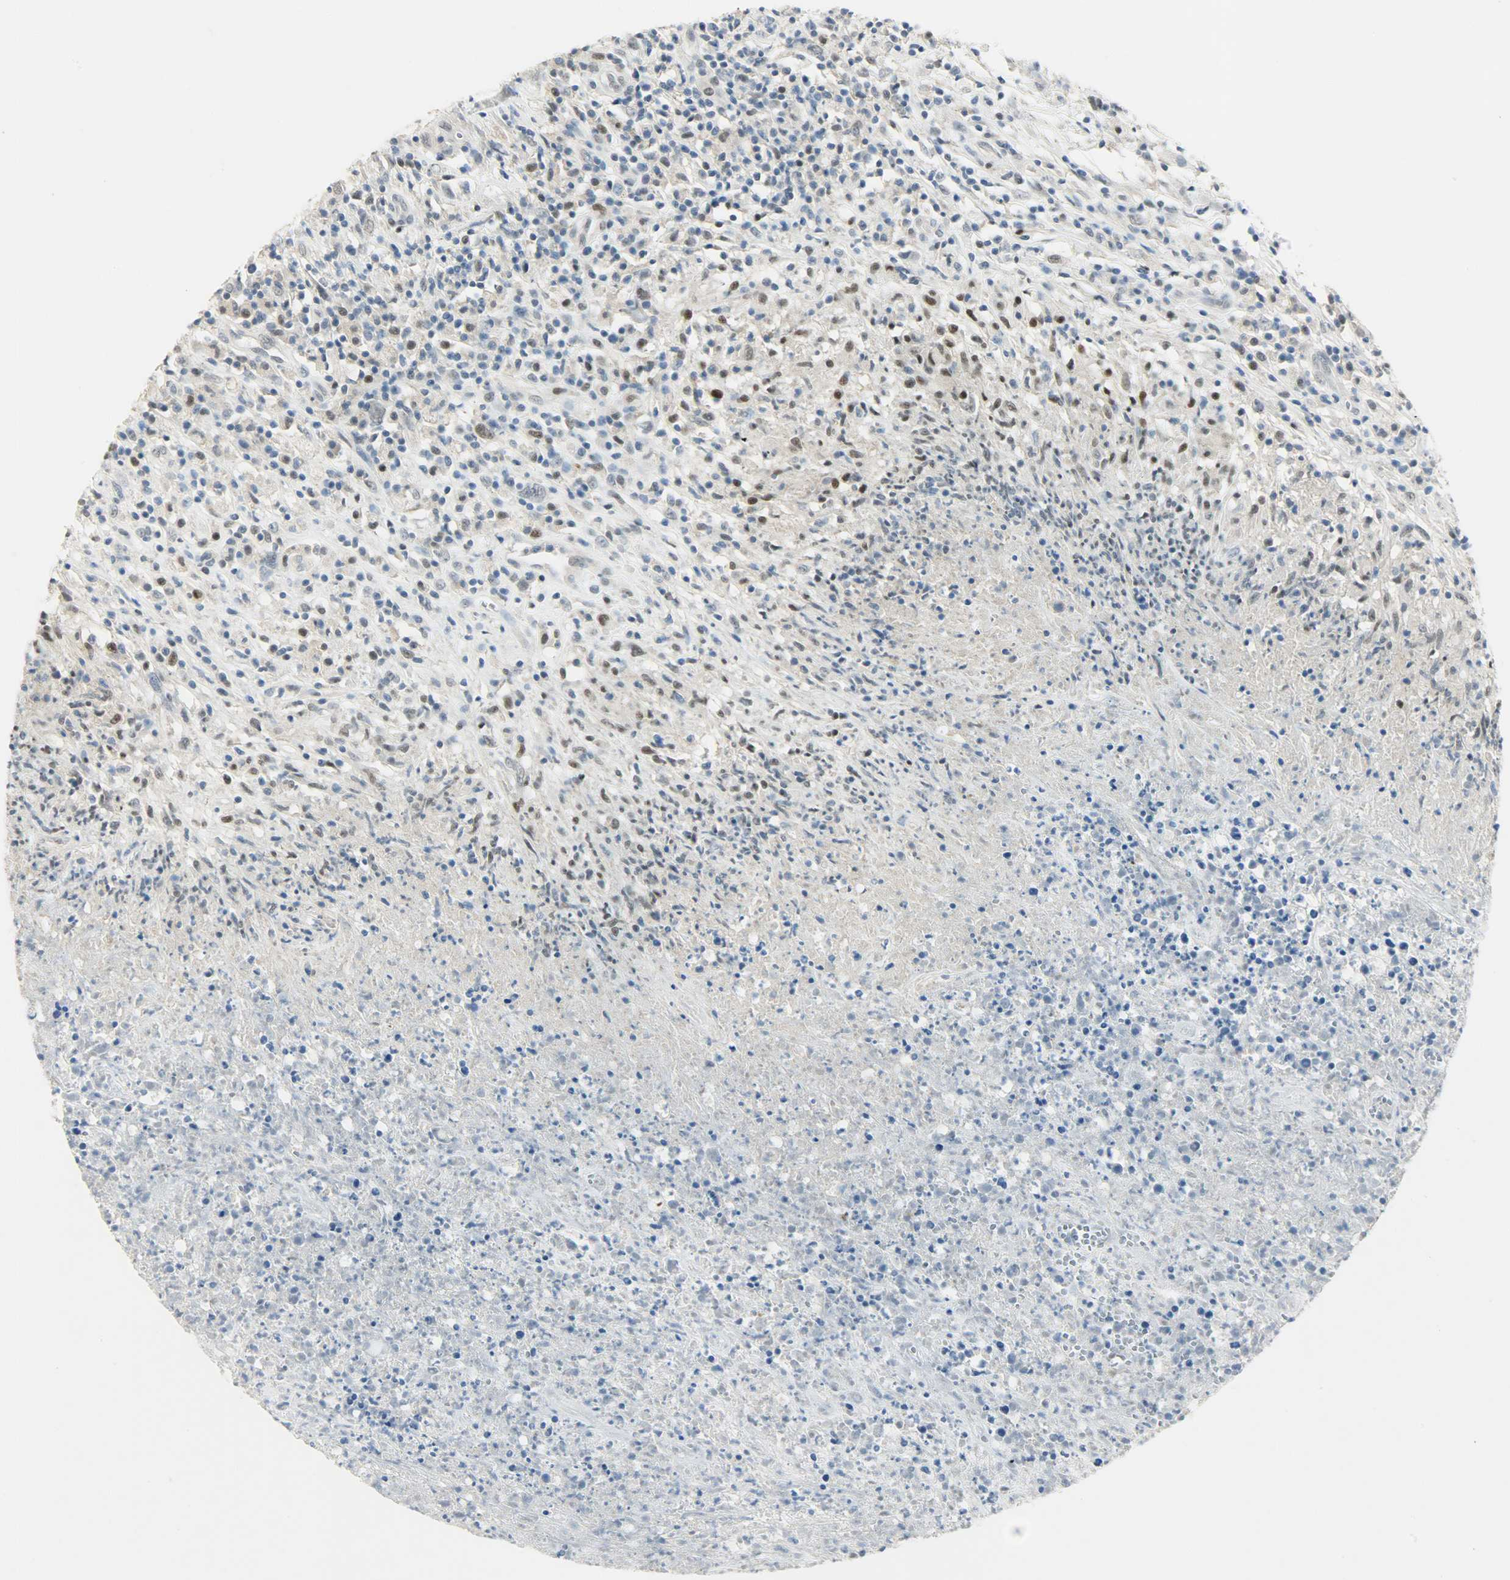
{"staining": {"intensity": "moderate", "quantity": "25%-75%", "location": "nuclear"}, "tissue": "lymphoma", "cell_type": "Tumor cells", "image_type": "cancer", "snomed": [{"axis": "morphology", "description": "Malignant lymphoma, non-Hodgkin's type, High grade"}, {"axis": "topography", "description": "Lymph node"}], "caption": "Immunohistochemistry (DAB) staining of lymphoma demonstrates moderate nuclear protein expression in about 25%-75% of tumor cells.", "gene": "PPARG", "patient": {"sex": "female", "age": 84}}